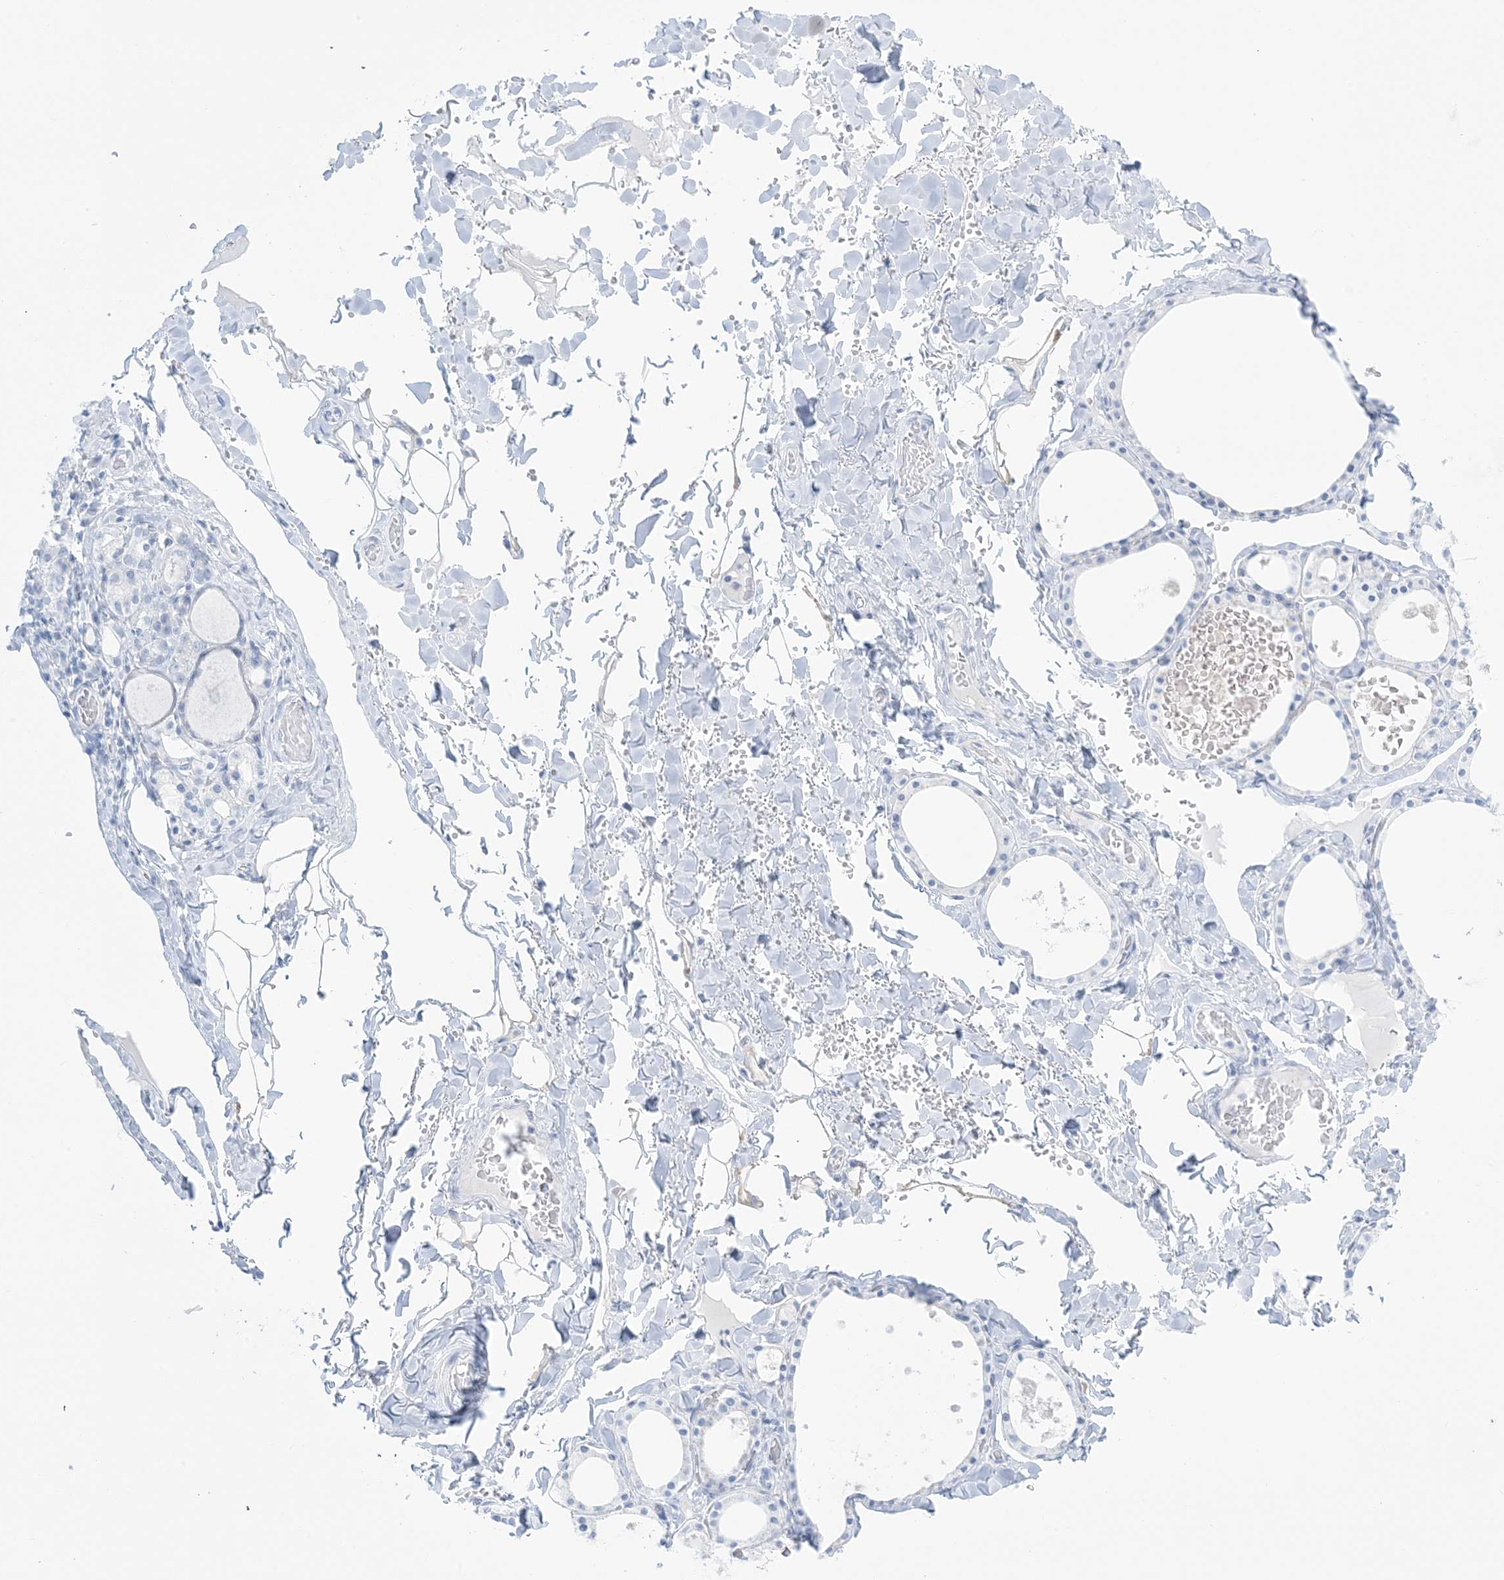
{"staining": {"intensity": "negative", "quantity": "none", "location": "none"}, "tissue": "thyroid gland", "cell_type": "Glandular cells", "image_type": "normal", "snomed": [{"axis": "morphology", "description": "Normal tissue, NOS"}, {"axis": "topography", "description": "Thyroid gland"}], "caption": "This is an immunohistochemistry image of normal human thyroid gland. There is no positivity in glandular cells.", "gene": "AGXT", "patient": {"sex": "male", "age": 56}}